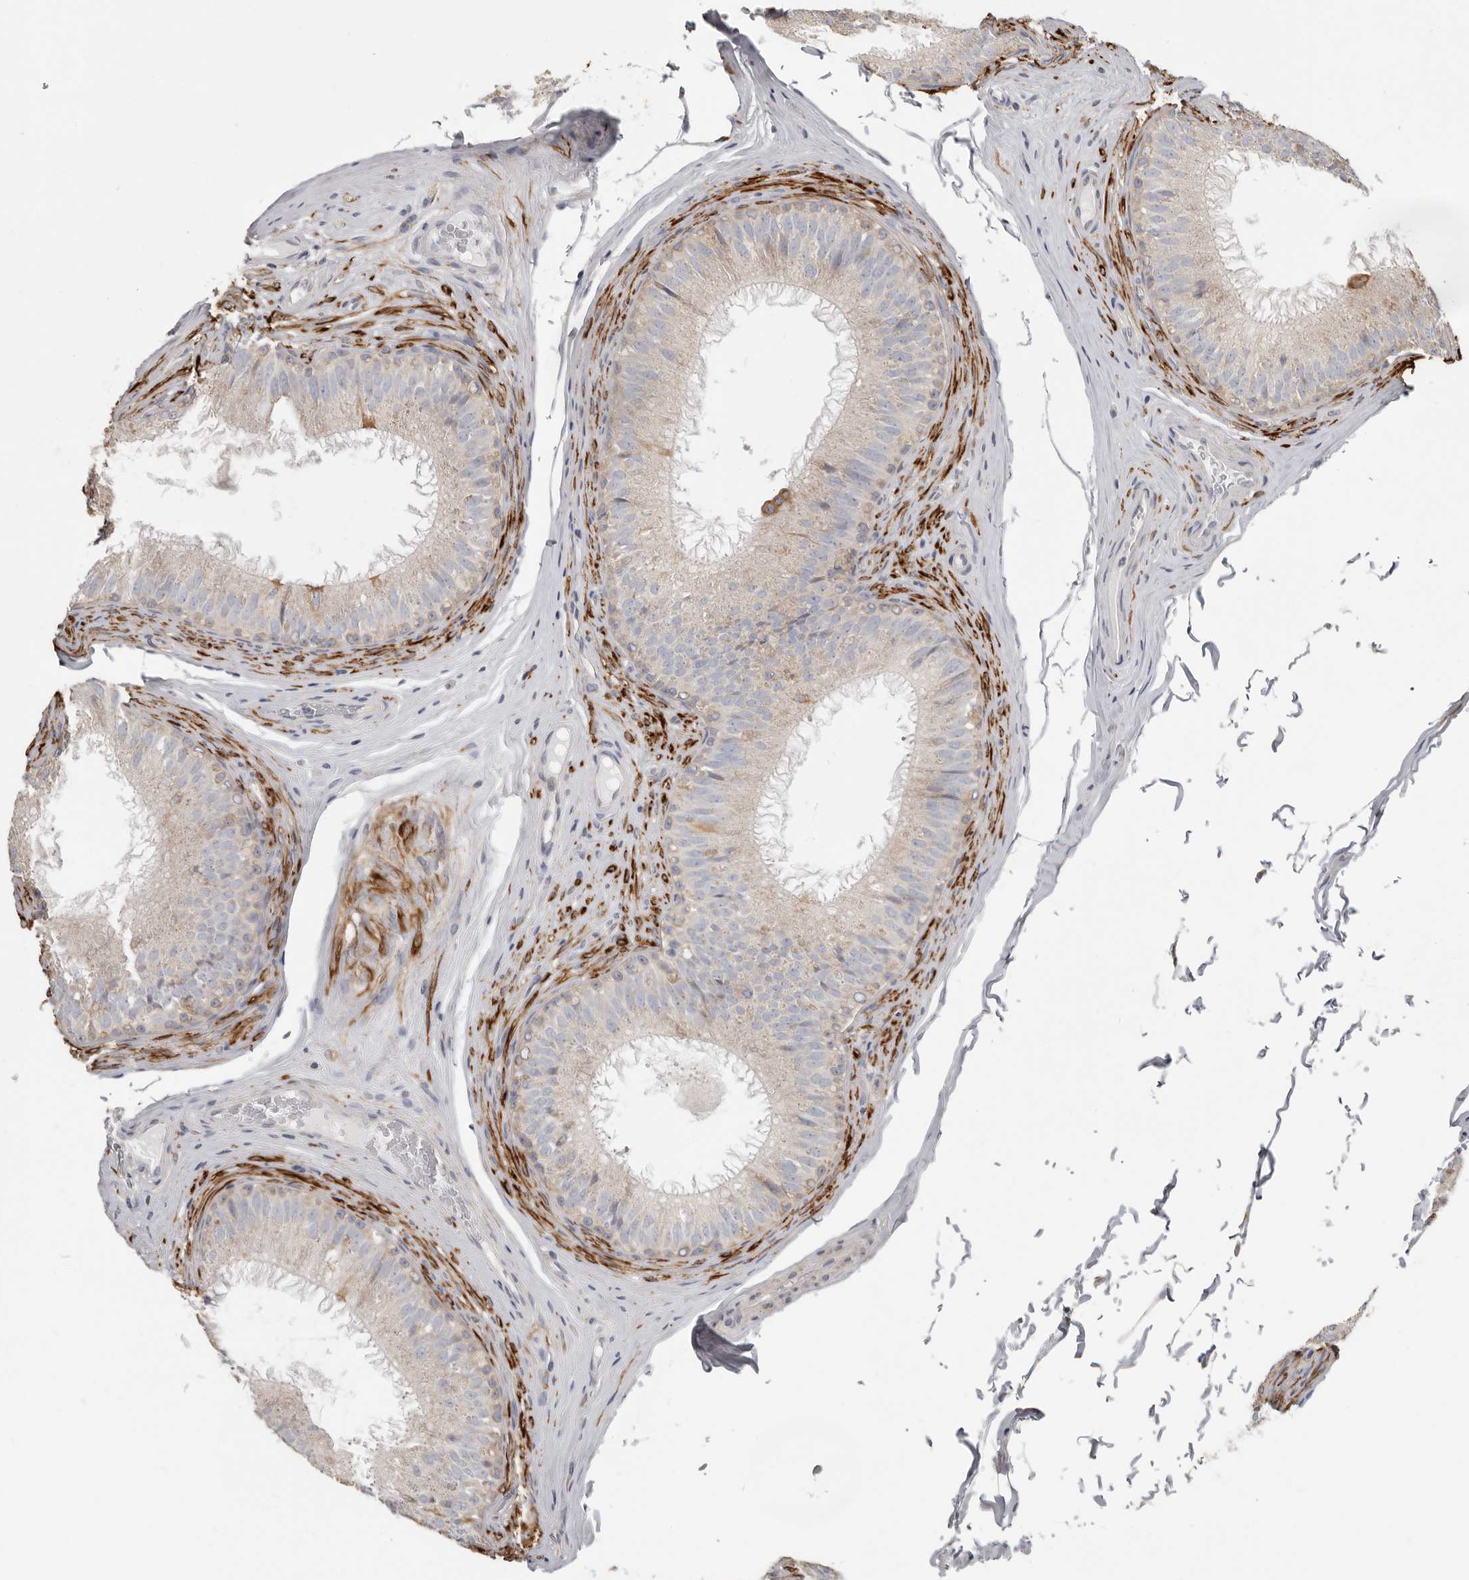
{"staining": {"intensity": "weak", "quantity": "<25%", "location": "cytoplasmic/membranous"}, "tissue": "epididymis", "cell_type": "Glandular cells", "image_type": "normal", "snomed": [{"axis": "morphology", "description": "Normal tissue, NOS"}, {"axis": "topography", "description": "Epididymis"}], "caption": "Immunohistochemistry (IHC) histopathology image of unremarkable epididymis: epididymis stained with DAB displays no significant protein expression in glandular cells. (Brightfield microscopy of DAB (3,3'-diaminobenzidine) IHC at high magnification).", "gene": "UNK", "patient": {"sex": "male", "age": 32}}